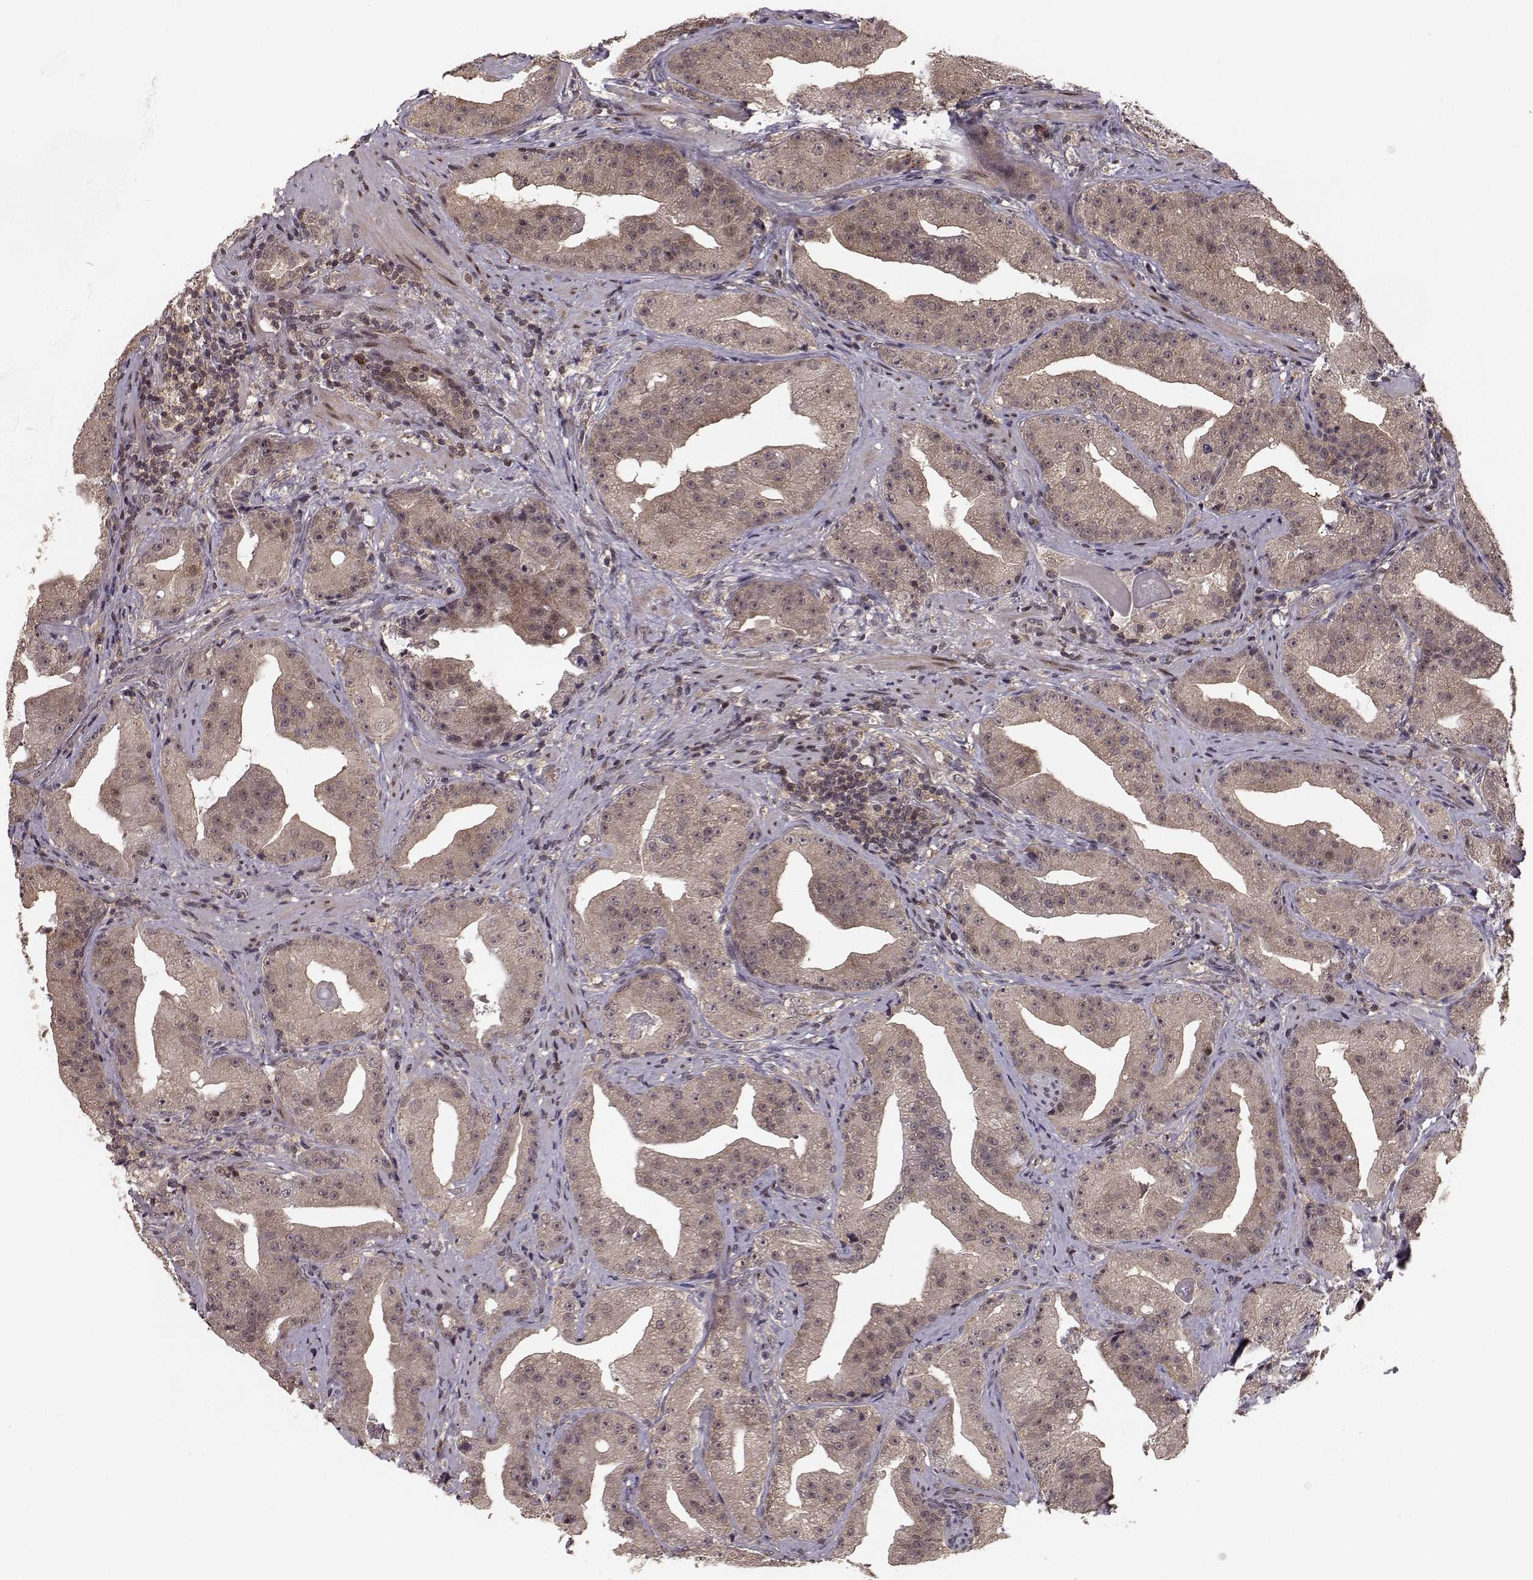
{"staining": {"intensity": "moderate", "quantity": ">75%", "location": "cytoplasmic/membranous"}, "tissue": "prostate cancer", "cell_type": "Tumor cells", "image_type": "cancer", "snomed": [{"axis": "morphology", "description": "Adenocarcinoma, Low grade"}, {"axis": "topography", "description": "Prostate"}], "caption": "Immunohistochemical staining of human adenocarcinoma (low-grade) (prostate) demonstrates moderate cytoplasmic/membranous protein positivity in about >75% of tumor cells.", "gene": "PLEKHG3", "patient": {"sex": "male", "age": 62}}